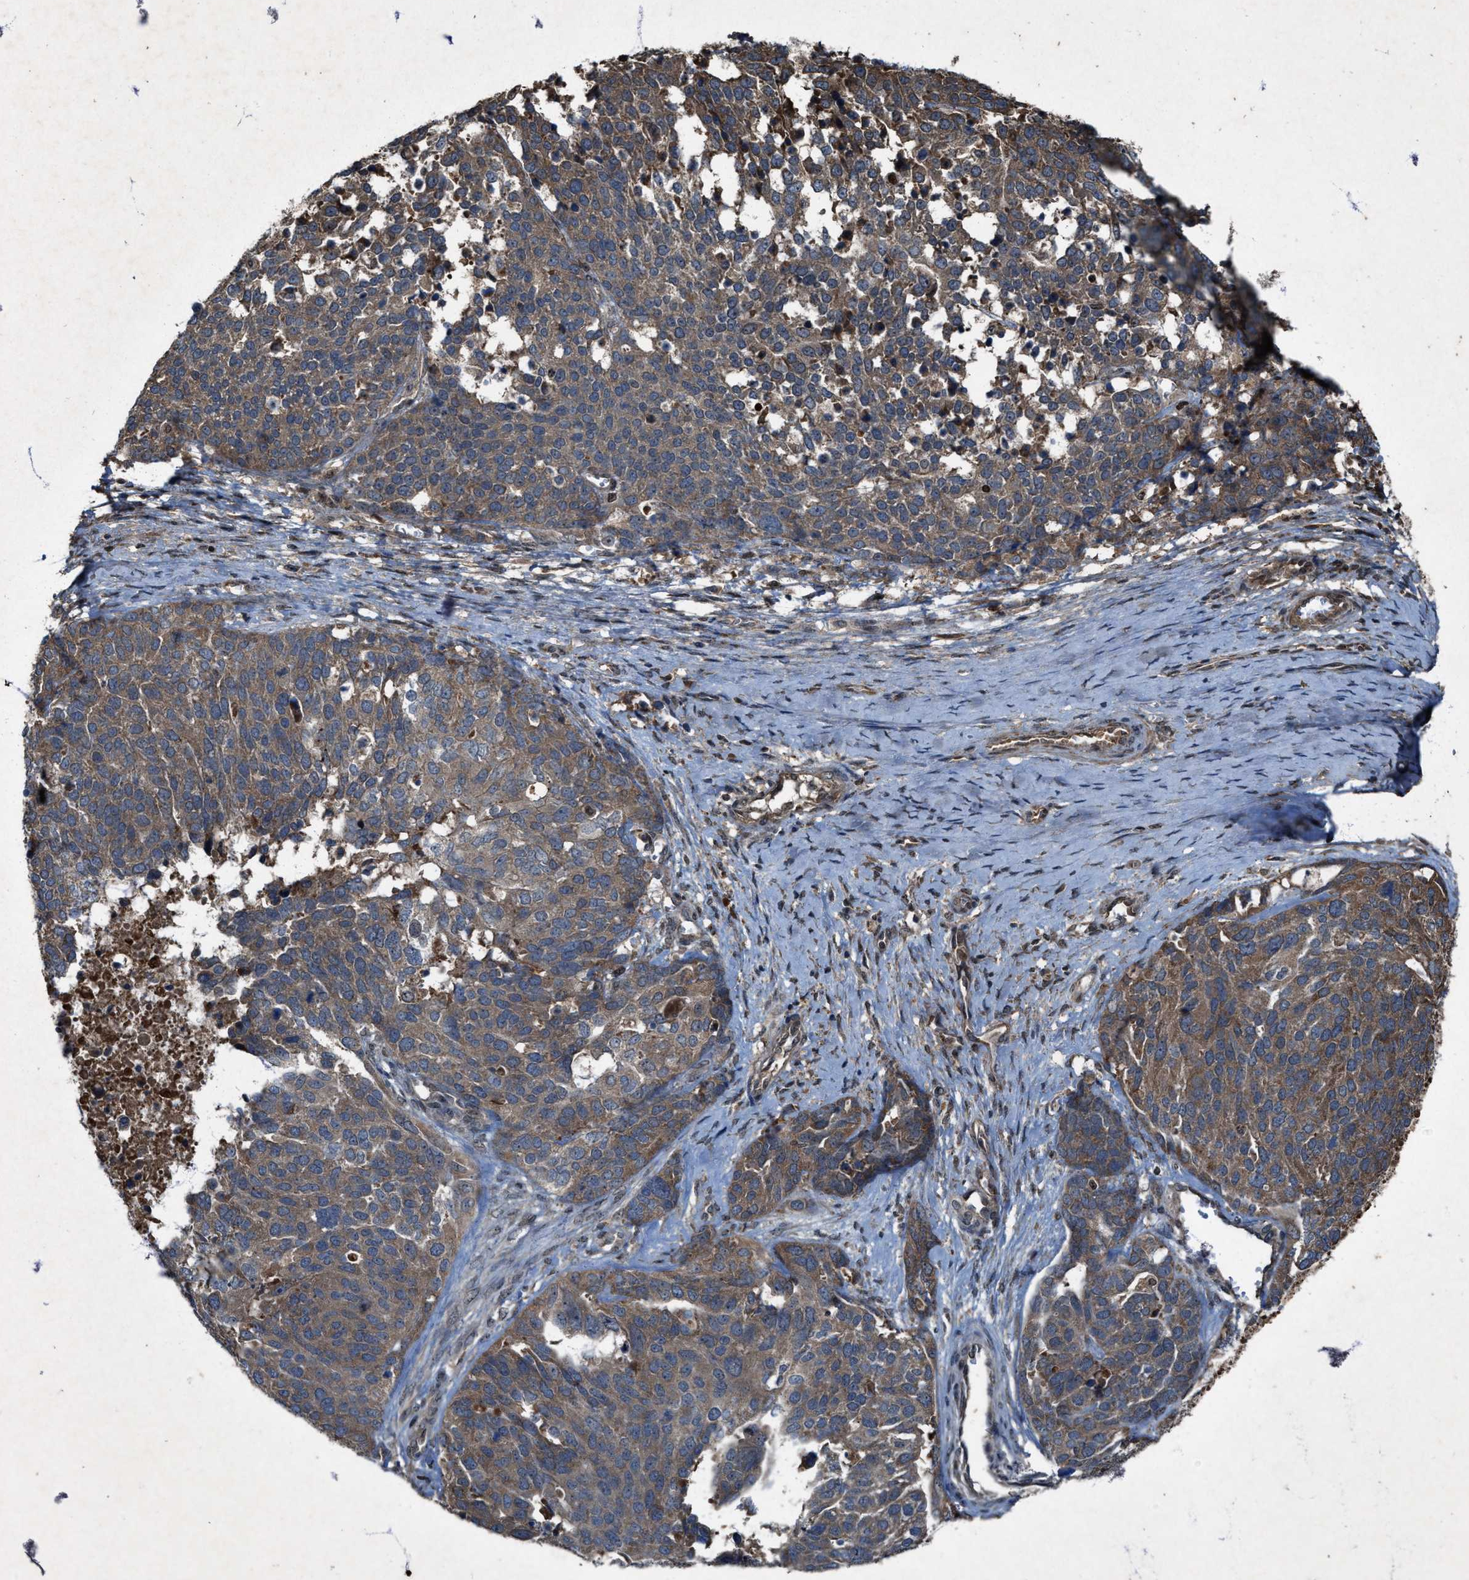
{"staining": {"intensity": "moderate", "quantity": ">75%", "location": "cytoplasmic/membranous"}, "tissue": "ovarian cancer", "cell_type": "Tumor cells", "image_type": "cancer", "snomed": [{"axis": "morphology", "description": "Cystadenocarcinoma, serous, NOS"}, {"axis": "topography", "description": "Ovary"}], "caption": "Ovarian cancer (serous cystadenocarcinoma) was stained to show a protein in brown. There is medium levels of moderate cytoplasmic/membranous staining in about >75% of tumor cells. (DAB = brown stain, brightfield microscopy at high magnification).", "gene": "PDP2", "patient": {"sex": "female", "age": 44}}